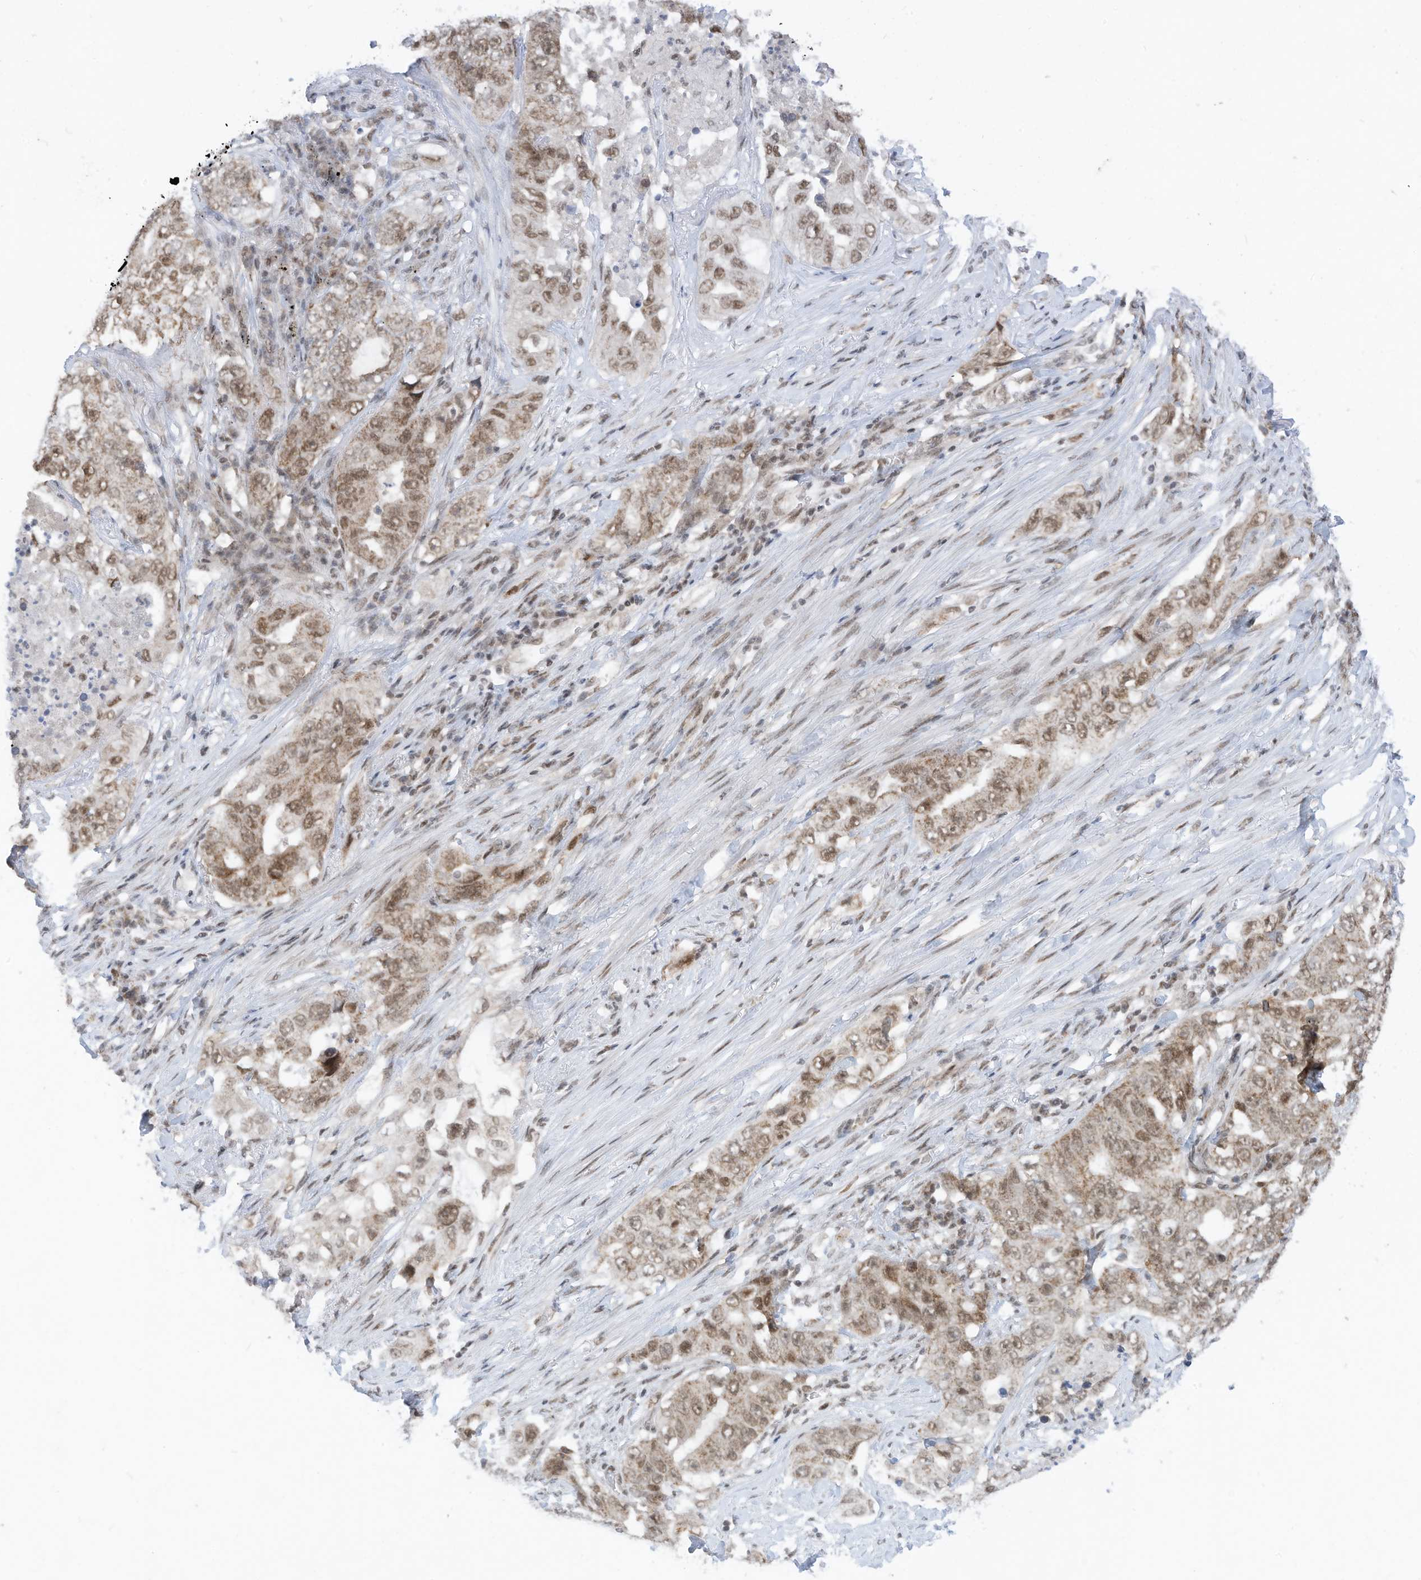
{"staining": {"intensity": "moderate", "quantity": "25%-75%", "location": "nuclear"}, "tissue": "lung cancer", "cell_type": "Tumor cells", "image_type": "cancer", "snomed": [{"axis": "morphology", "description": "Adenocarcinoma, NOS"}, {"axis": "topography", "description": "Lung"}], "caption": "Approximately 25%-75% of tumor cells in adenocarcinoma (lung) exhibit moderate nuclear protein positivity as visualized by brown immunohistochemical staining.", "gene": "AURKAIP1", "patient": {"sex": "female", "age": 51}}